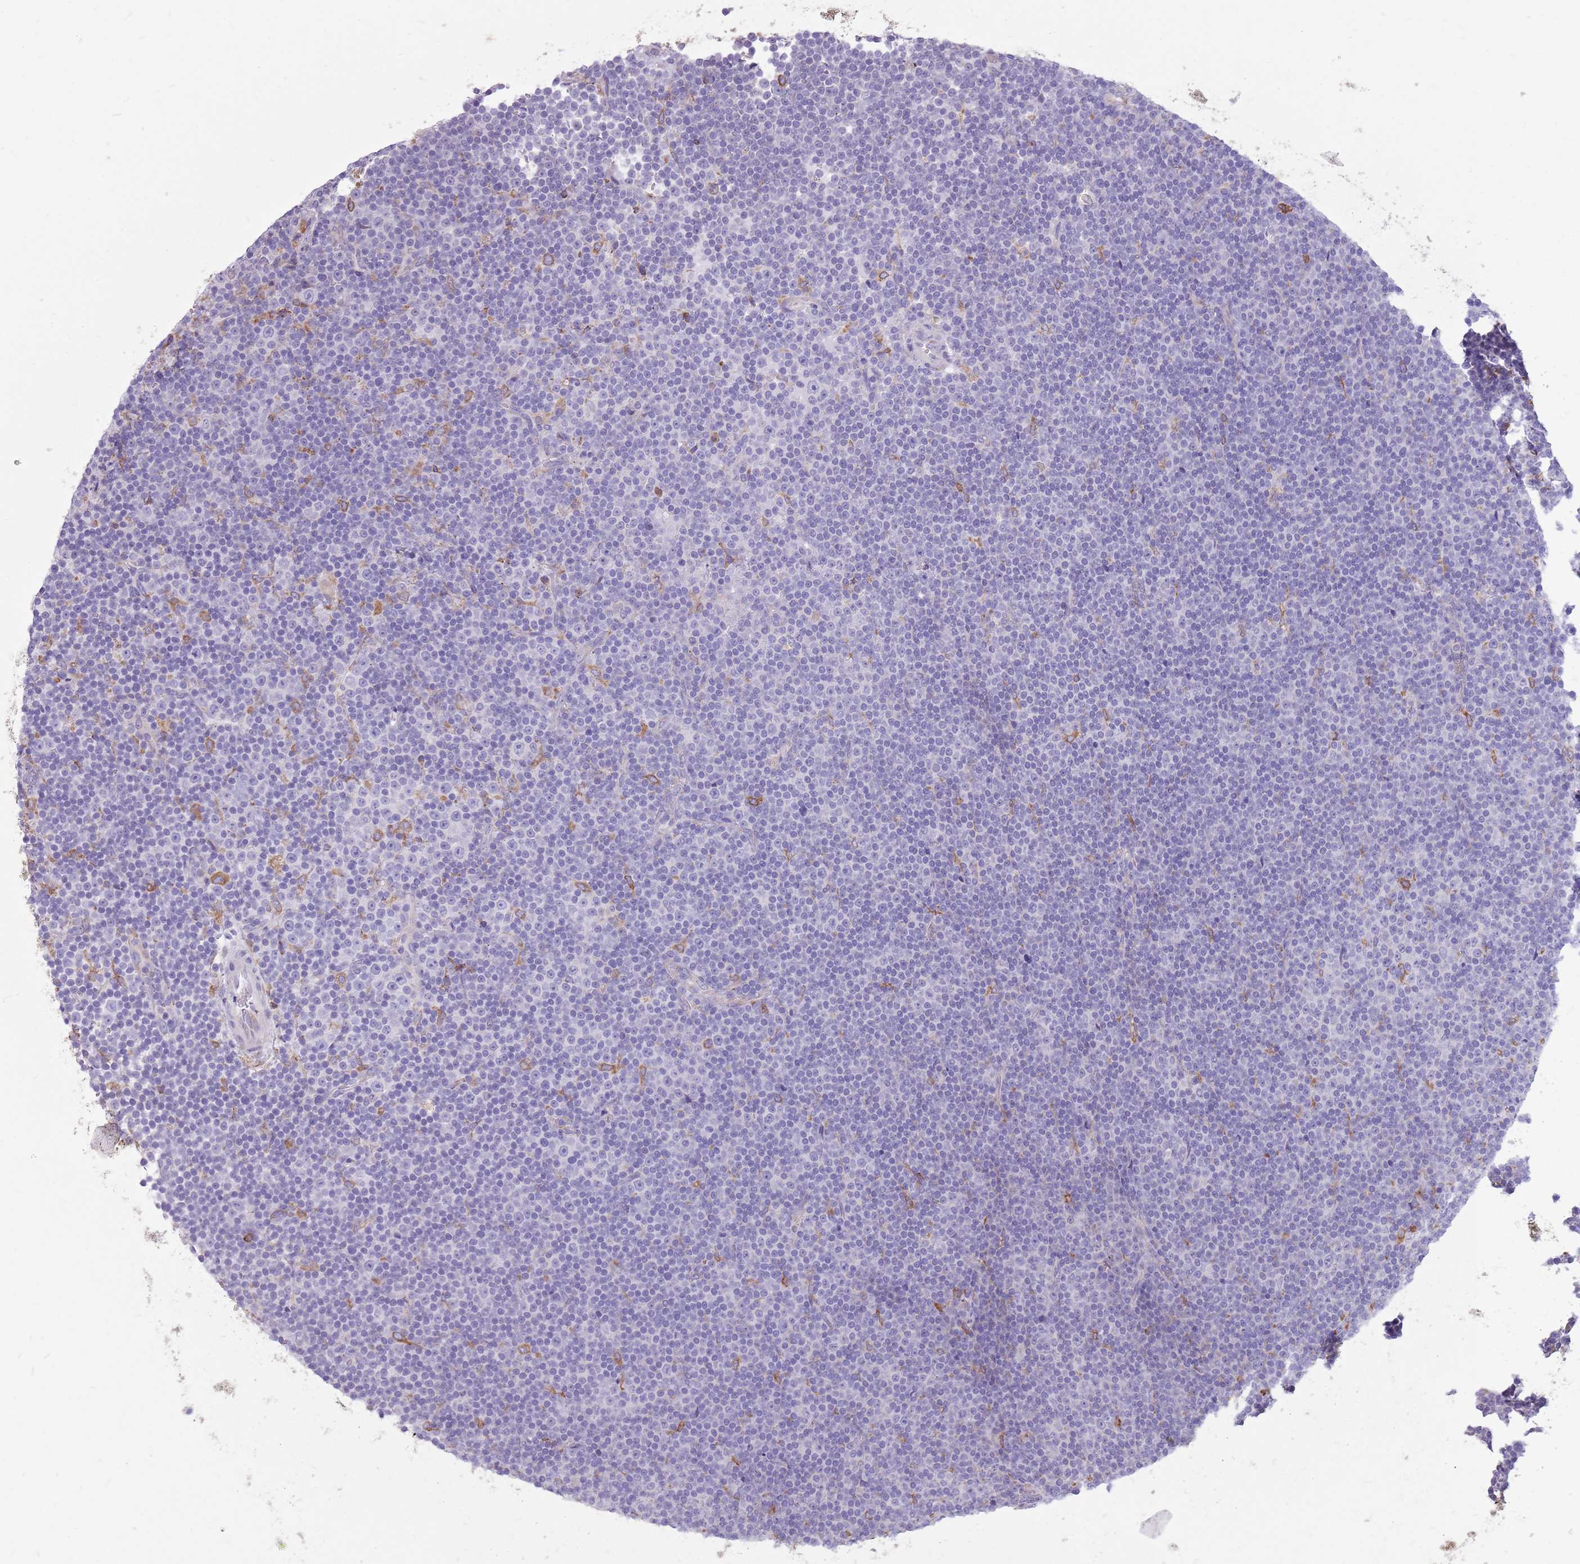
{"staining": {"intensity": "negative", "quantity": "none", "location": "none"}, "tissue": "lymphoma", "cell_type": "Tumor cells", "image_type": "cancer", "snomed": [{"axis": "morphology", "description": "Malignant lymphoma, non-Hodgkin's type, Low grade"}, {"axis": "topography", "description": "Lymph node"}], "caption": "Histopathology image shows no protein positivity in tumor cells of lymphoma tissue.", "gene": "KCTD19", "patient": {"sex": "female", "age": 67}}